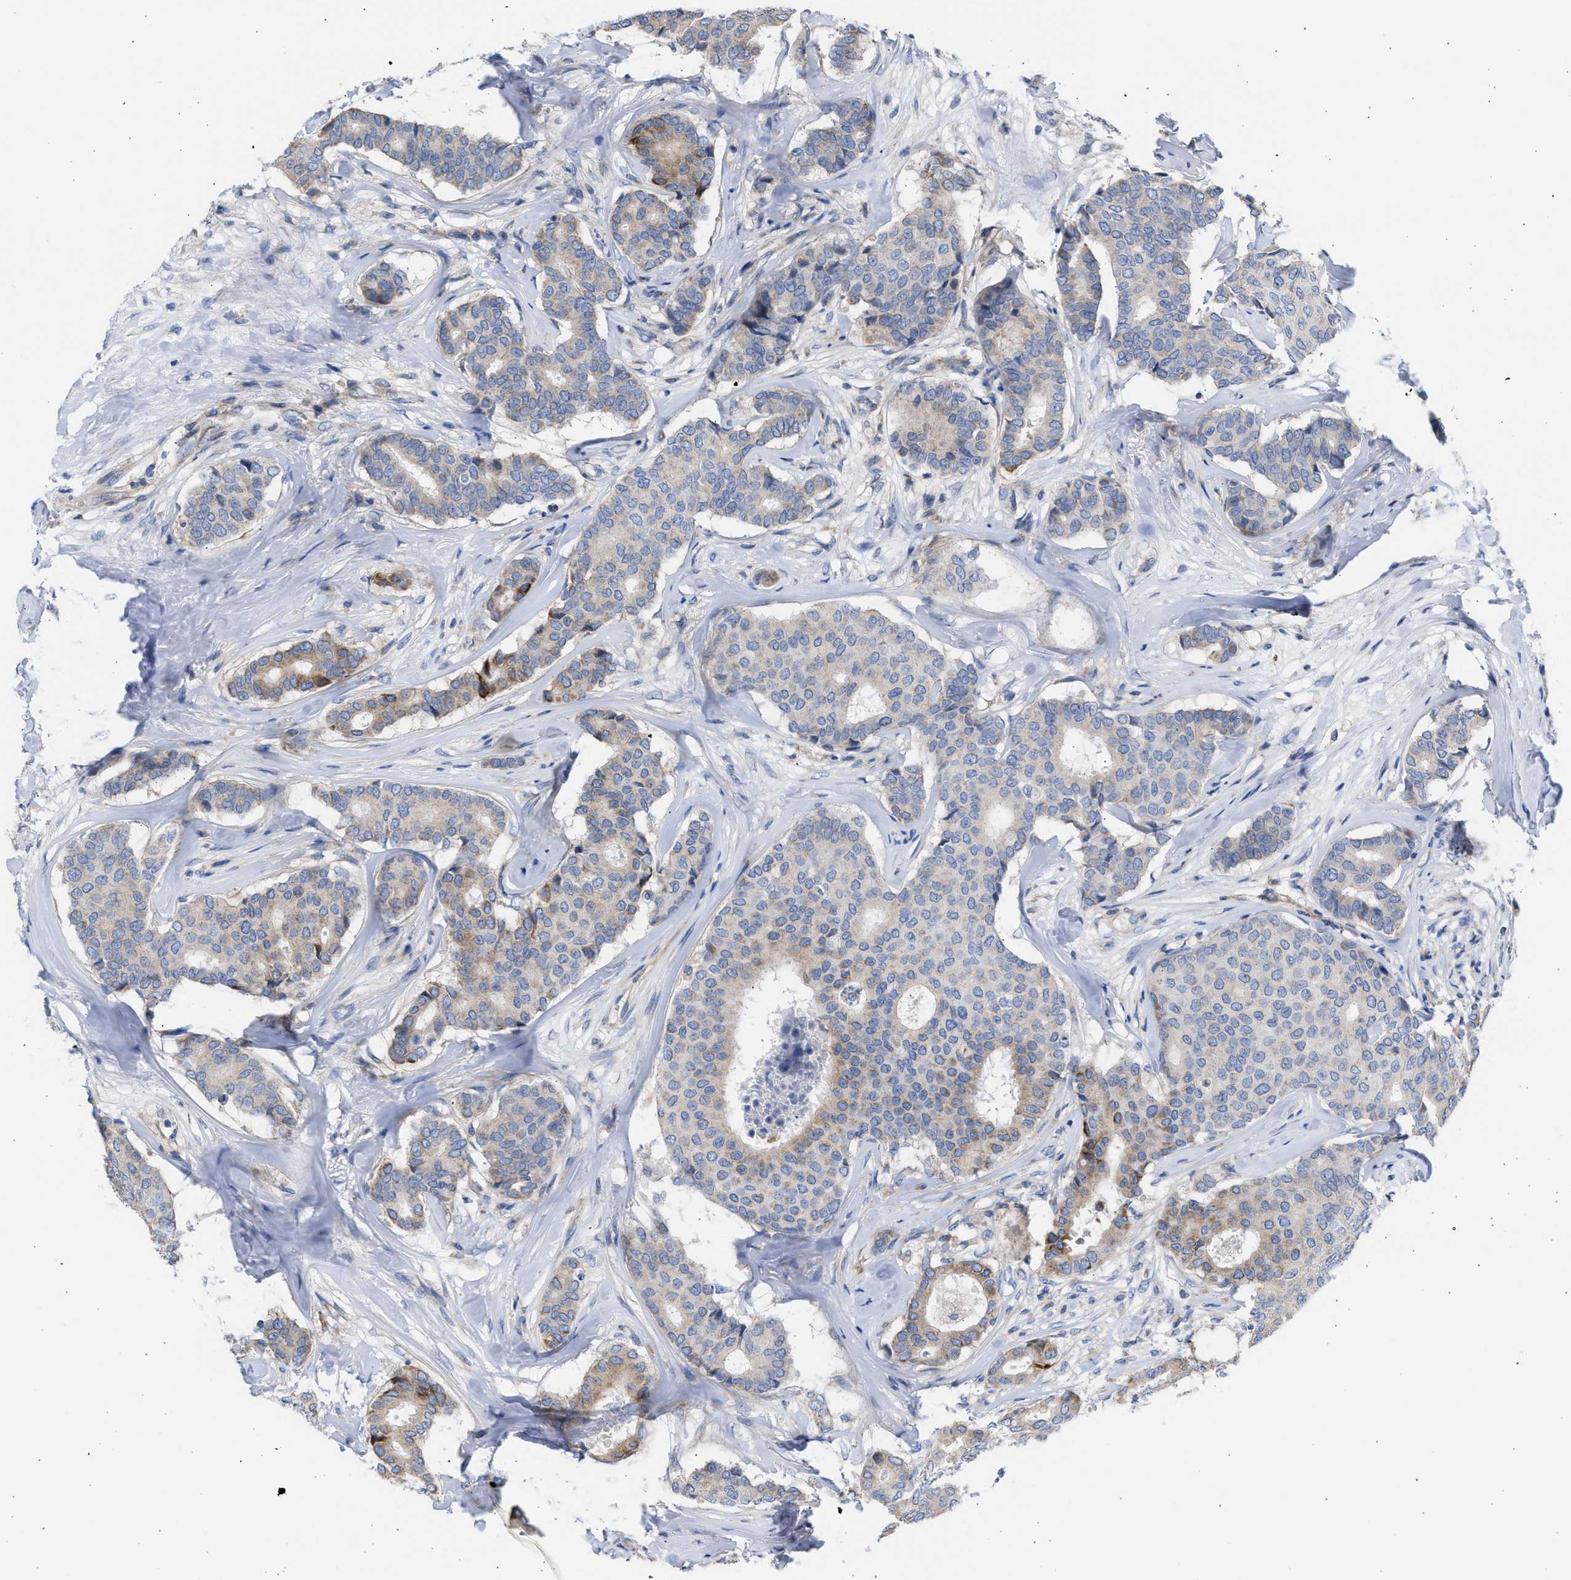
{"staining": {"intensity": "moderate", "quantity": "<25%", "location": "cytoplasmic/membranous"}, "tissue": "breast cancer", "cell_type": "Tumor cells", "image_type": "cancer", "snomed": [{"axis": "morphology", "description": "Duct carcinoma"}, {"axis": "topography", "description": "Breast"}], "caption": "Human breast cancer stained with a brown dye reveals moderate cytoplasmic/membranous positive positivity in approximately <25% of tumor cells.", "gene": "BTG3", "patient": {"sex": "female", "age": 75}}